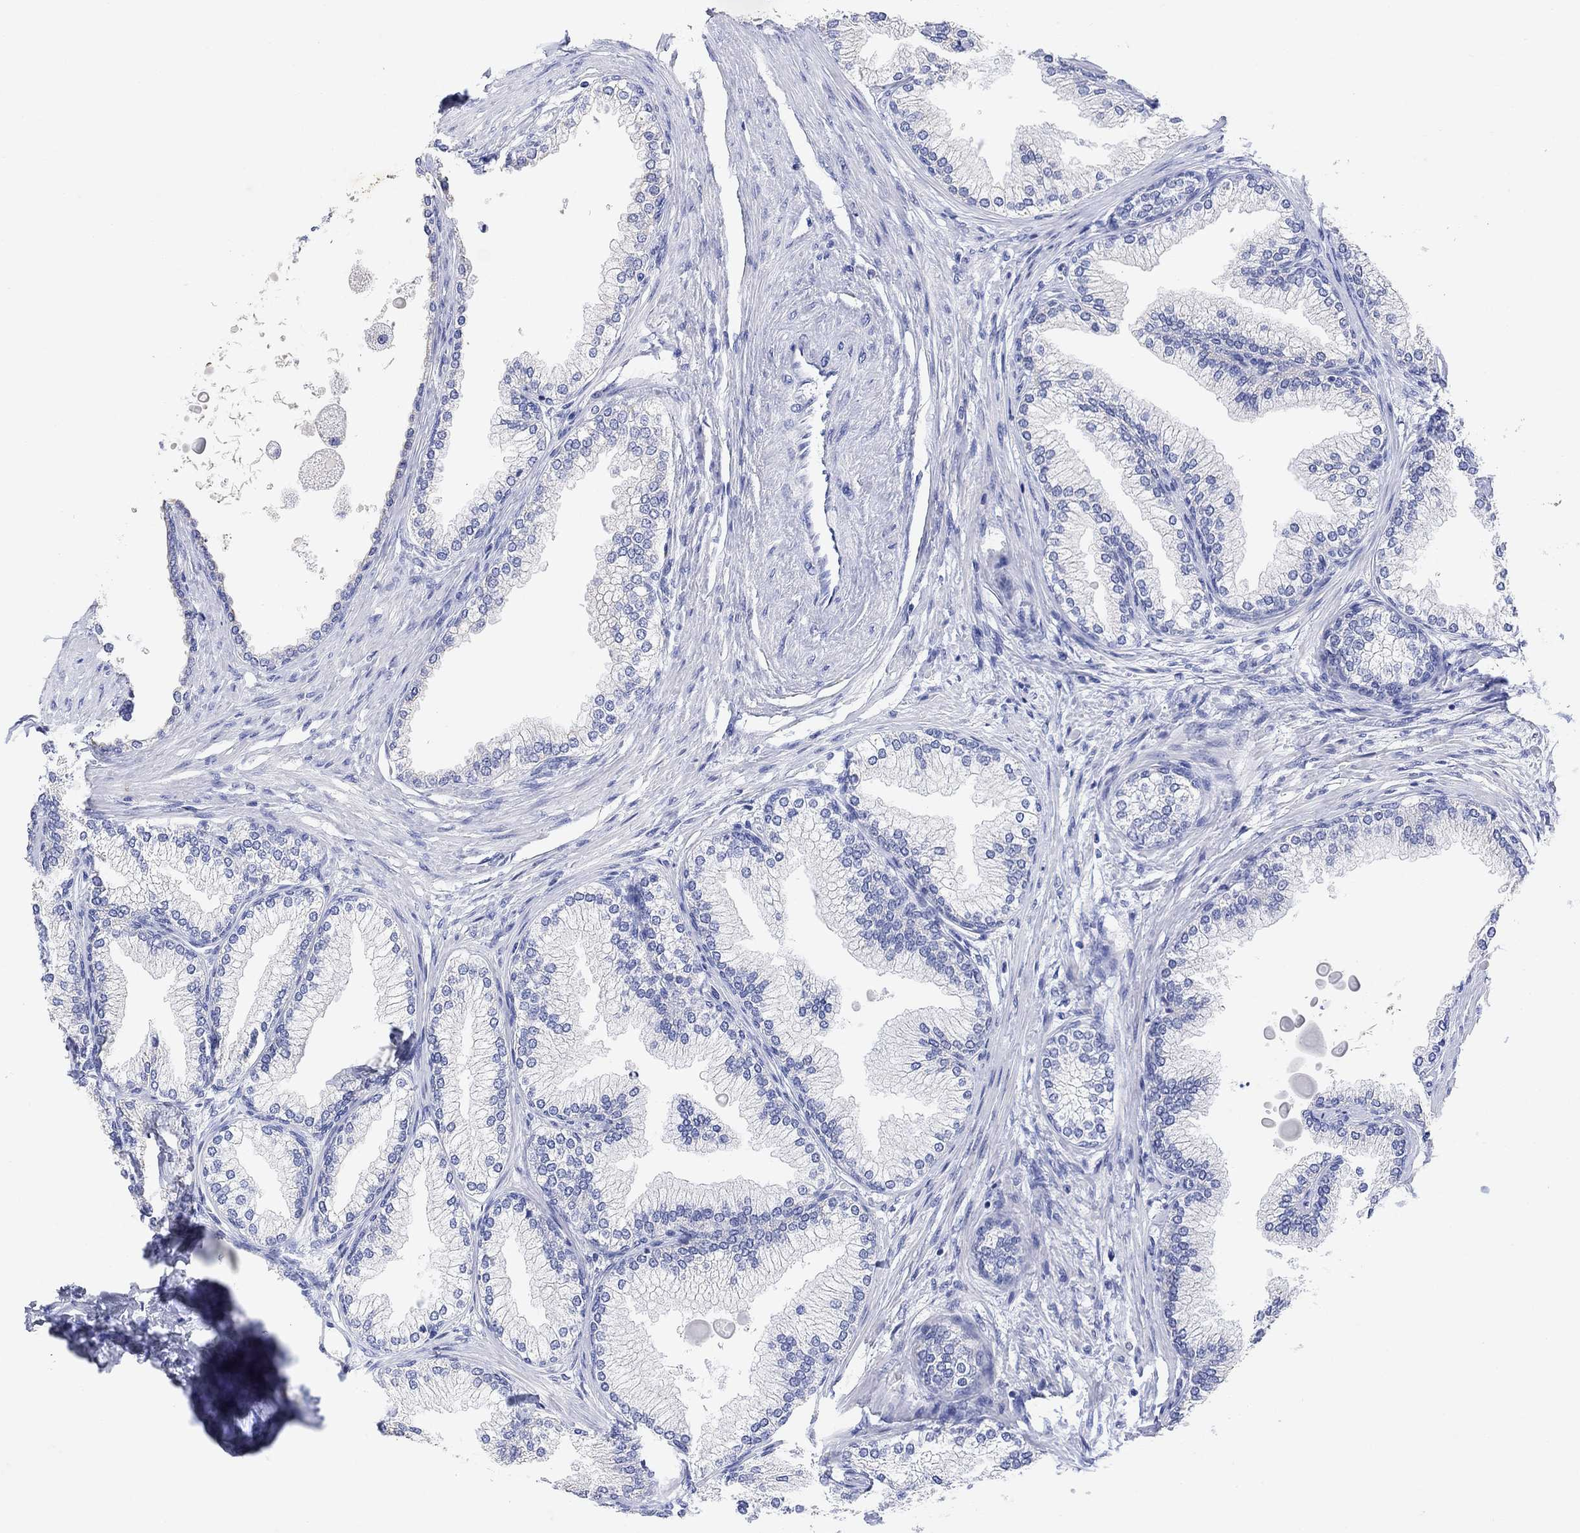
{"staining": {"intensity": "negative", "quantity": "none", "location": "none"}, "tissue": "prostate", "cell_type": "Glandular cells", "image_type": "normal", "snomed": [{"axis": "morphology", "description": "Normal tissue, NOS"}, {"axis": "topography", "description": "Prostate"}], "caption": "Immunohistochemical staining of unremarkable human prostate displays no significant staining in glandular cells.", "gene": "TYR", "patient": {"sex": "male", "age": 72}}